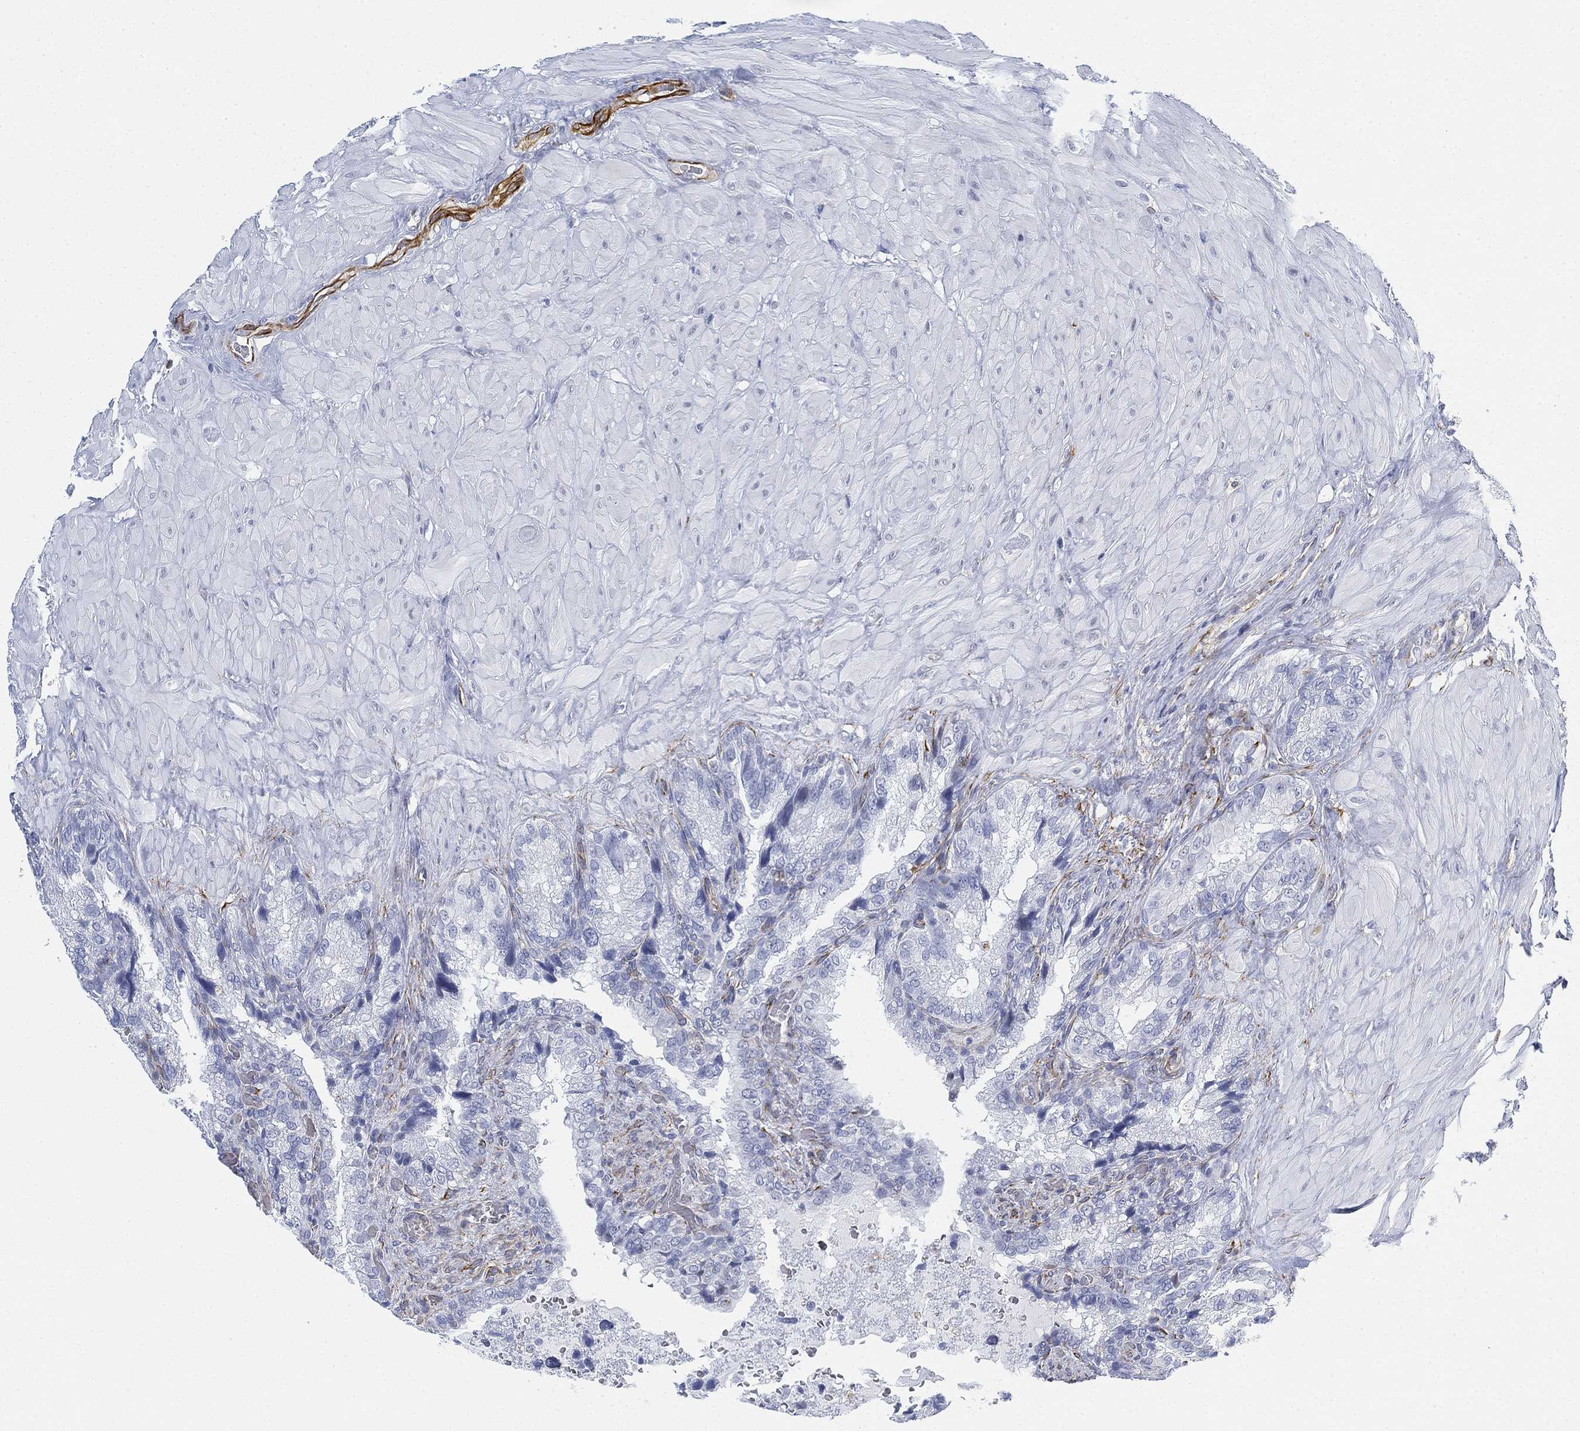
{"staining": {"intensity": "negative", "quantity": "none", "location": "none"}, "tissue": "prostate cancer", "cell_type": "Tumor cells", "image_type": "cancer", "snomed": [{"axis": "morphology", "description": "Adenocarcinoma, NOS"}, {"axis": "topography", "description": "Prostate and seminal vesicle, NOS"}], "caption": "There is no significant expression in tumor cells of prostate adenocarcinoma. (Brightfield microscopy of DAB IHC at high magnification).", "gene": "PSKH2", "patient": {"sex": "male", "age": 62}}